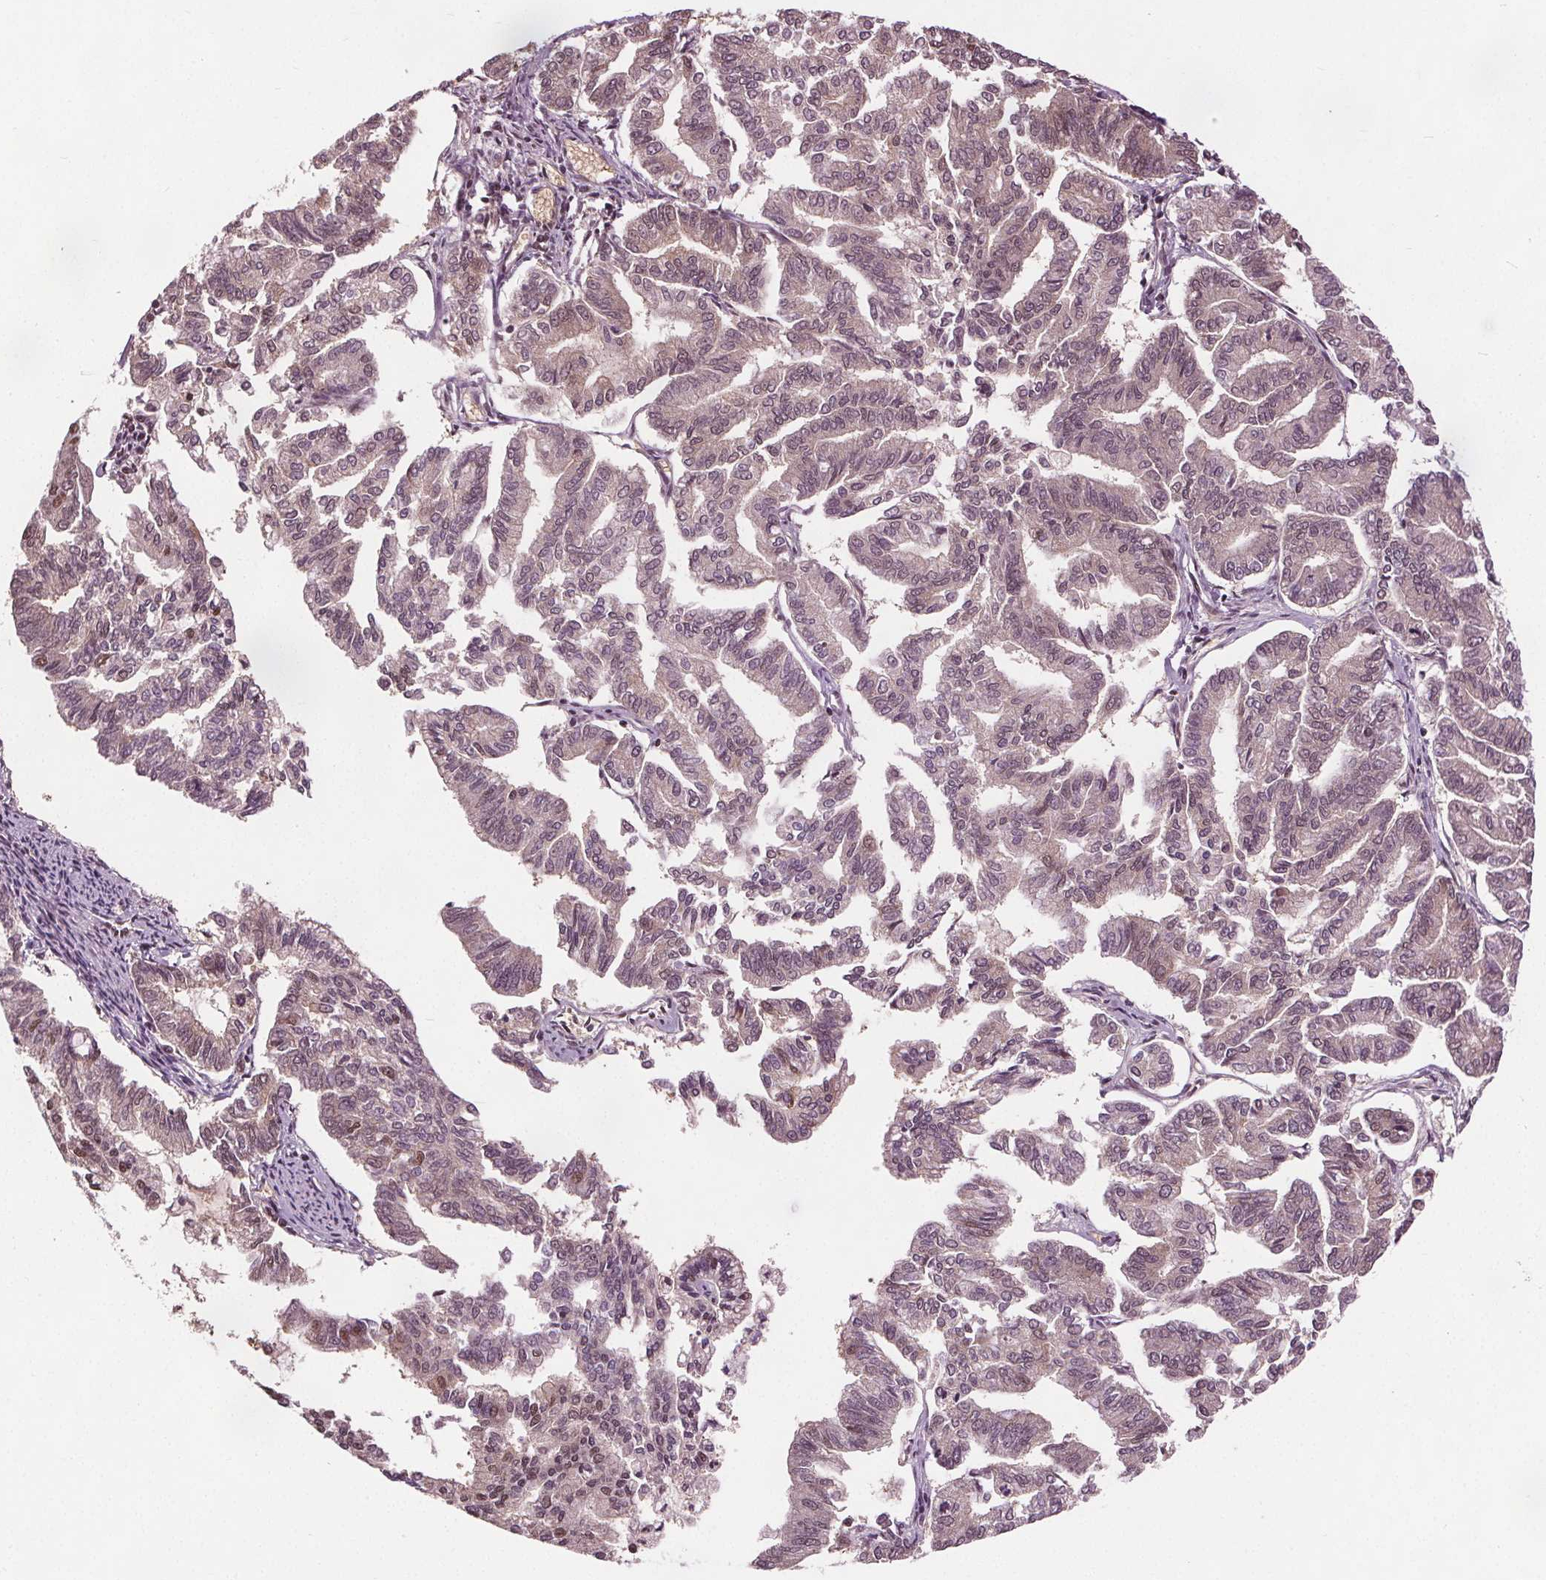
{"staining": {"intensity": "weak", "quantity": ">75%", "location": "nuclear"}, "tissue": "endometrial cancer", "cell_type": "Tumor cells", "image_type": "cancer", "snomed": [{"axis": "morphology", "description": "Adenocarcinoma, NOS"}, {"axis": "topography", "description": "Endometrium"}], "caption": "The image exhibits immunohistochemical staining of endometrial cancer. There is weak nuclear positivity is seen in approximately >75% of tumor cells. Using DAB (brown) and hematoxylin (blue) stains, captured at high magnification using brightfield microscopy.", "gene": "IWS1", "patient": {"sex": "female", "age": 79}}